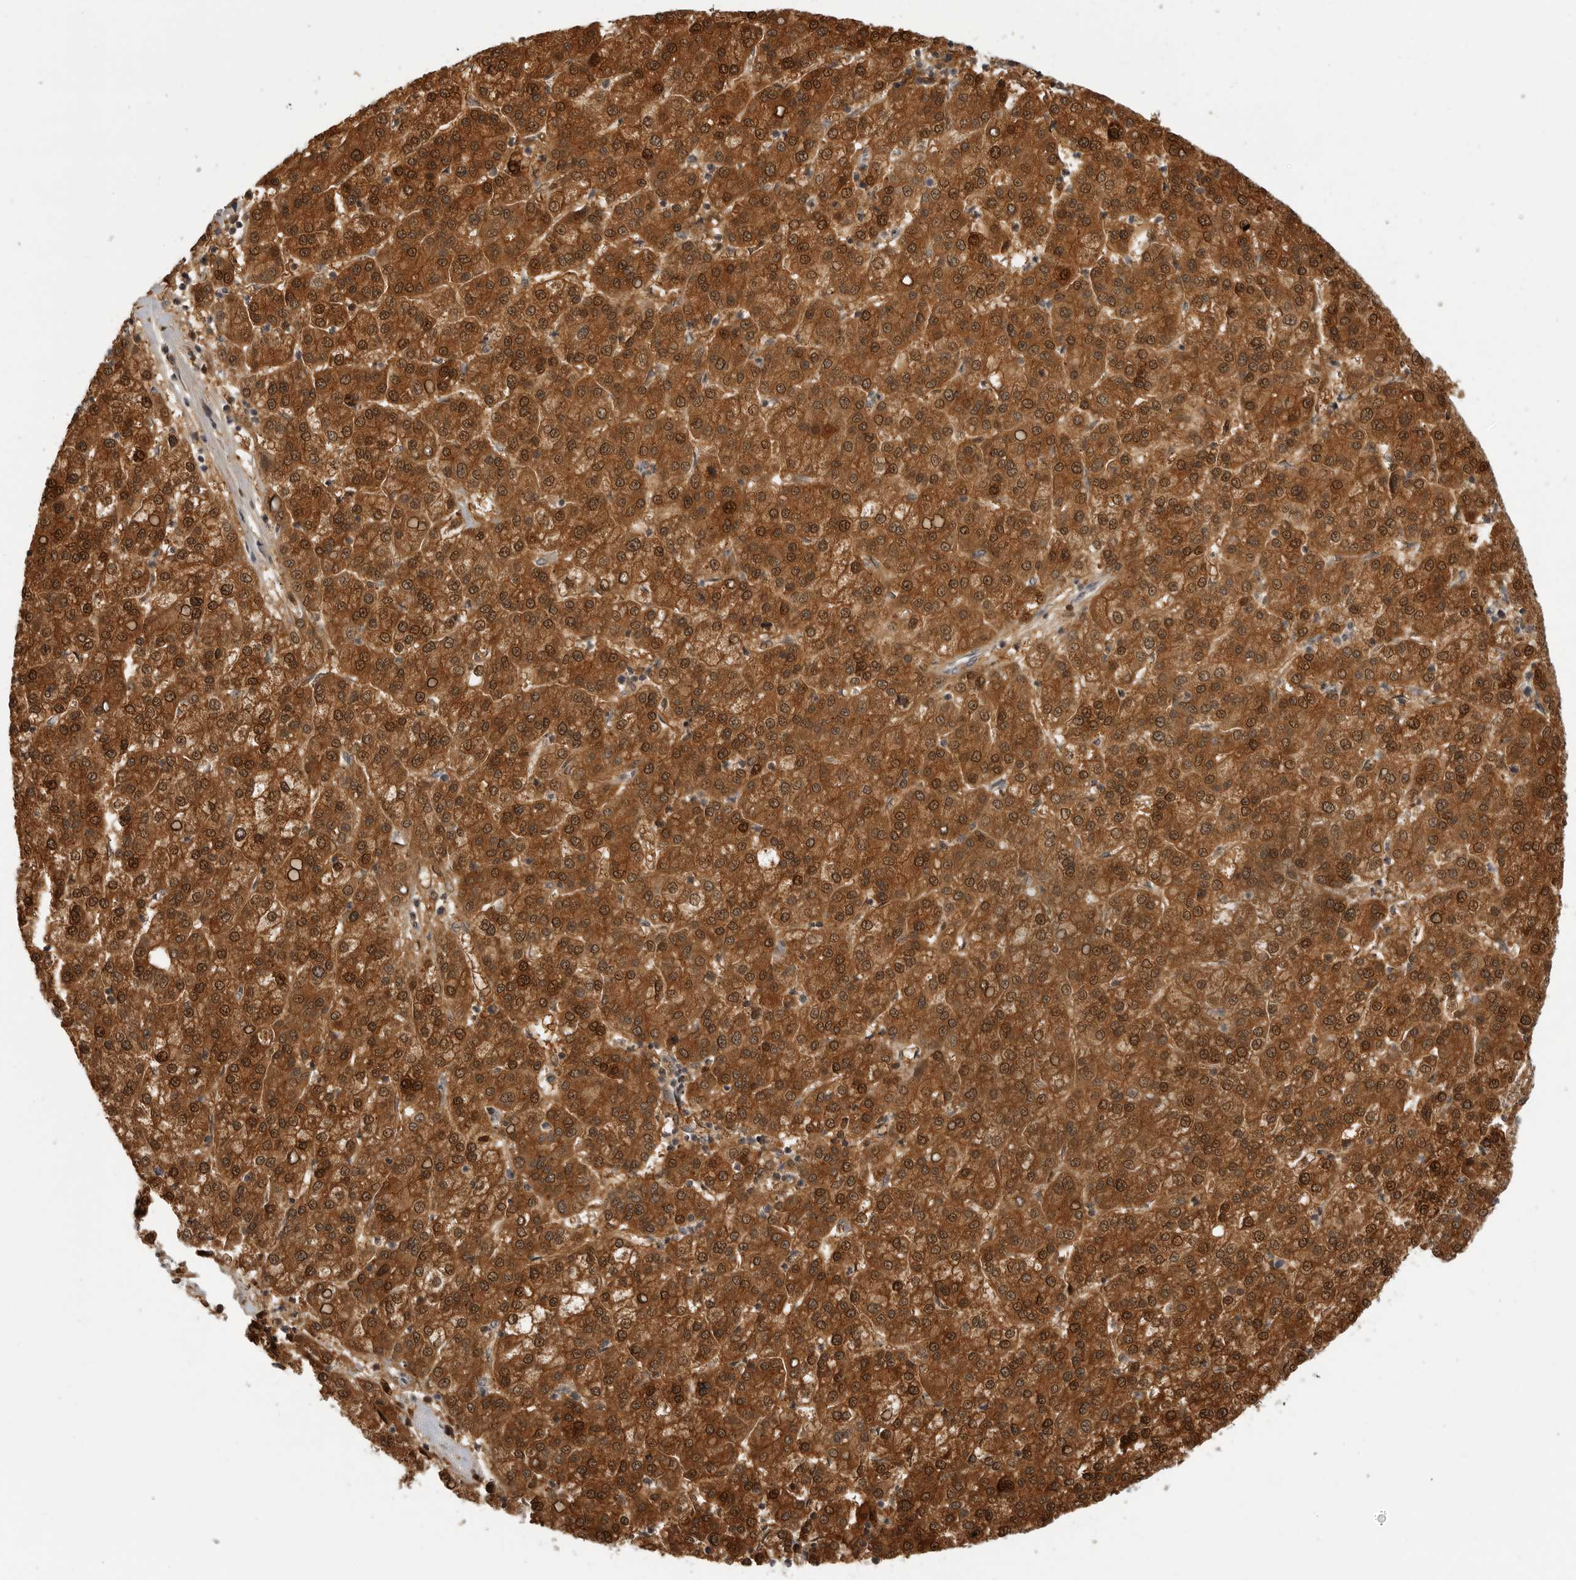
{"staining": {"intensity": "strong", "quantity": ">75%", "location": "cytoplasmic/membranous,nuclear"}, "tissue": "liver cancer", "cell_type": "Tumor cells", "image_type": "cancer", "snomed": [{"axis": "morphology", "description": "Carcinoma, Hepatocellular, NOS"}, {"axis": "topography", "description": "Liver"}], "caption": "Immunohistochemical staining of hepatocellular carcinoma (liver) reveals high levels of strong cytoplasmic/membranous and nuclear expression in about >75% of tumor cells.", "gene": "CTIF", "patient": {"sex": "female", "age": 58}}